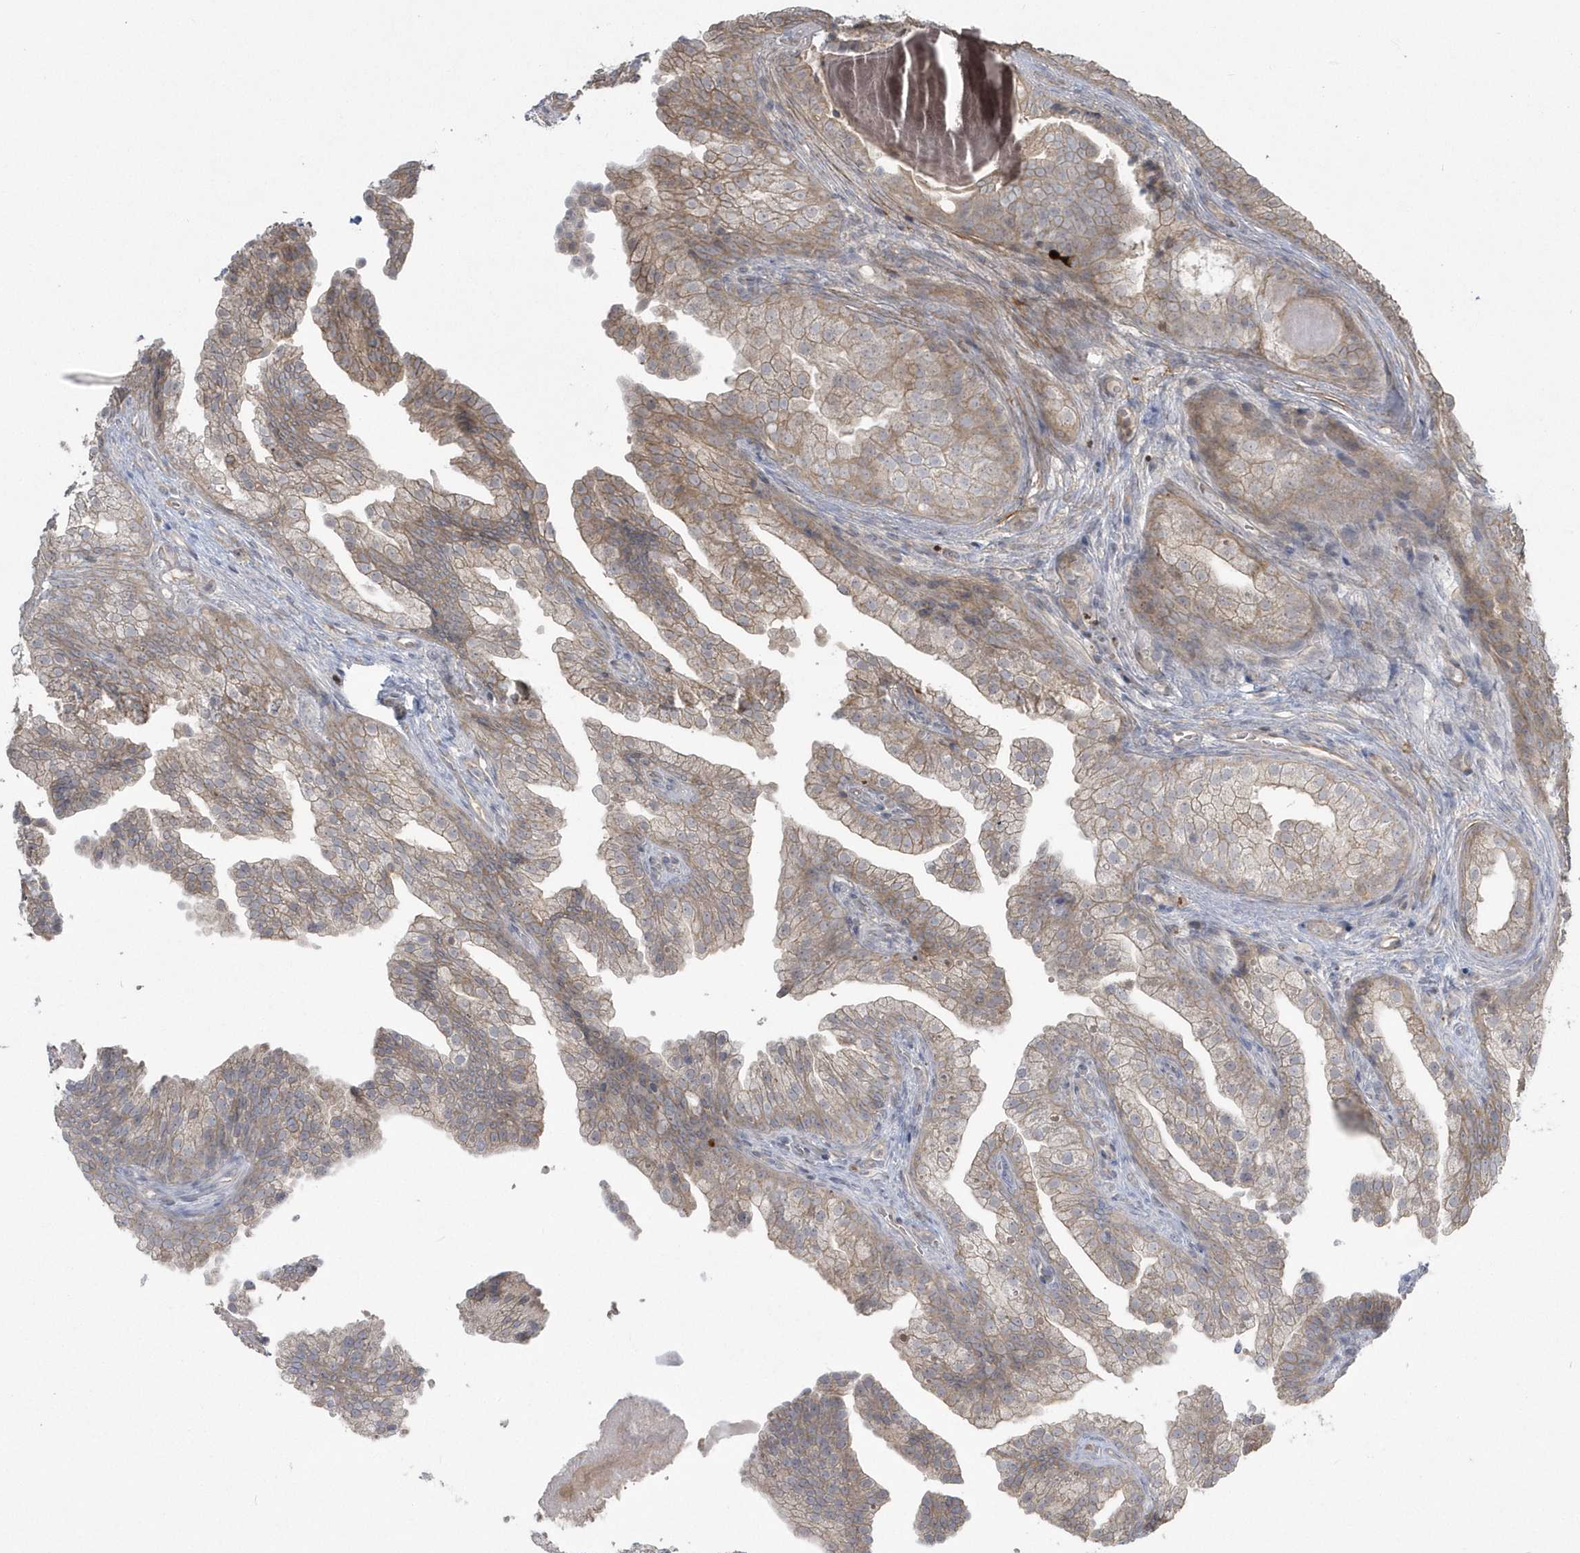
{"staining": {"intensity": "weak", "quantity": ">75%", "location": "cytoplasmic/membranous"}, "tissue": "prostate cancer", "cell_type": "Tumor cells", "image_type": "cancer", "snomed": [{"axis": "morphology", "description": "Adenocarcinoma, High grade"}, {"axis": "topography", "description": "Prostate"}], "caption": "High-magnification brightfield microscopy of prostate cancer (adenocarcinoma (high-grade)) stained with DAB (3,3'-diaminobenzidine) (brown) and counterstained with hematoxylin (blue). tumor cells exhibit weak cytoplasmic/membranous expression is seen in approximately>75% of cells. (DAB (3,3'-diaminobenzidine) IHC with brightfield microscopy, high magnification).", "gene": "ARMC8", "patient": {"sex": "male", "age": 62}}